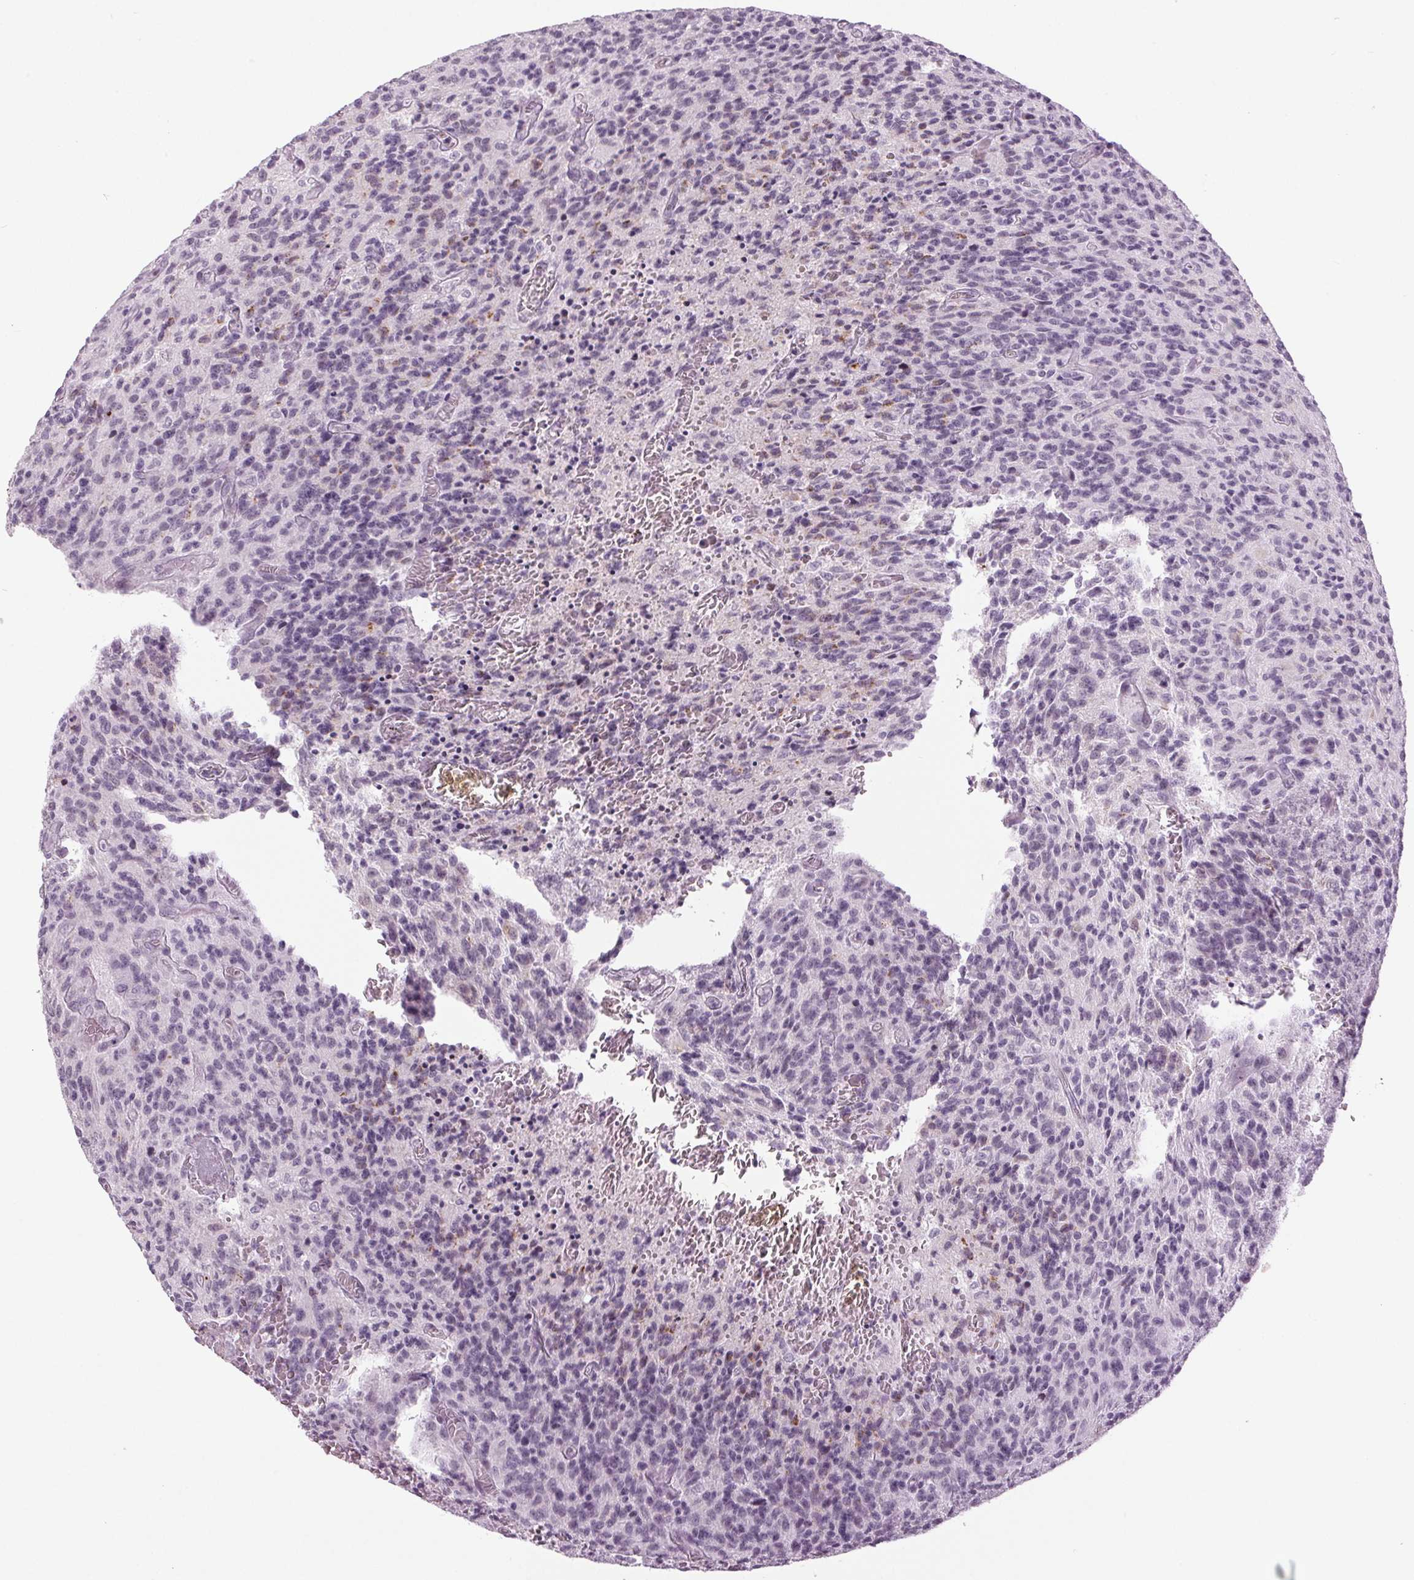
{"staining": {"intensity": "negative", "quantity": "none", "location": "none"}, "tissue": "glioma", "cell_type": "Tumor cells", "image_type": "cancer", "snomed": [{"axis": "morphology", "description": "Glioma, malignant, High grade"}, {"axis": "topography", "description": "Brain"}], "caption": "The IHC image has no significant staining in tumor cells of glioma tissue.", "gene": "DNAH12", "patient": {"sex": "male", "age": 76}}